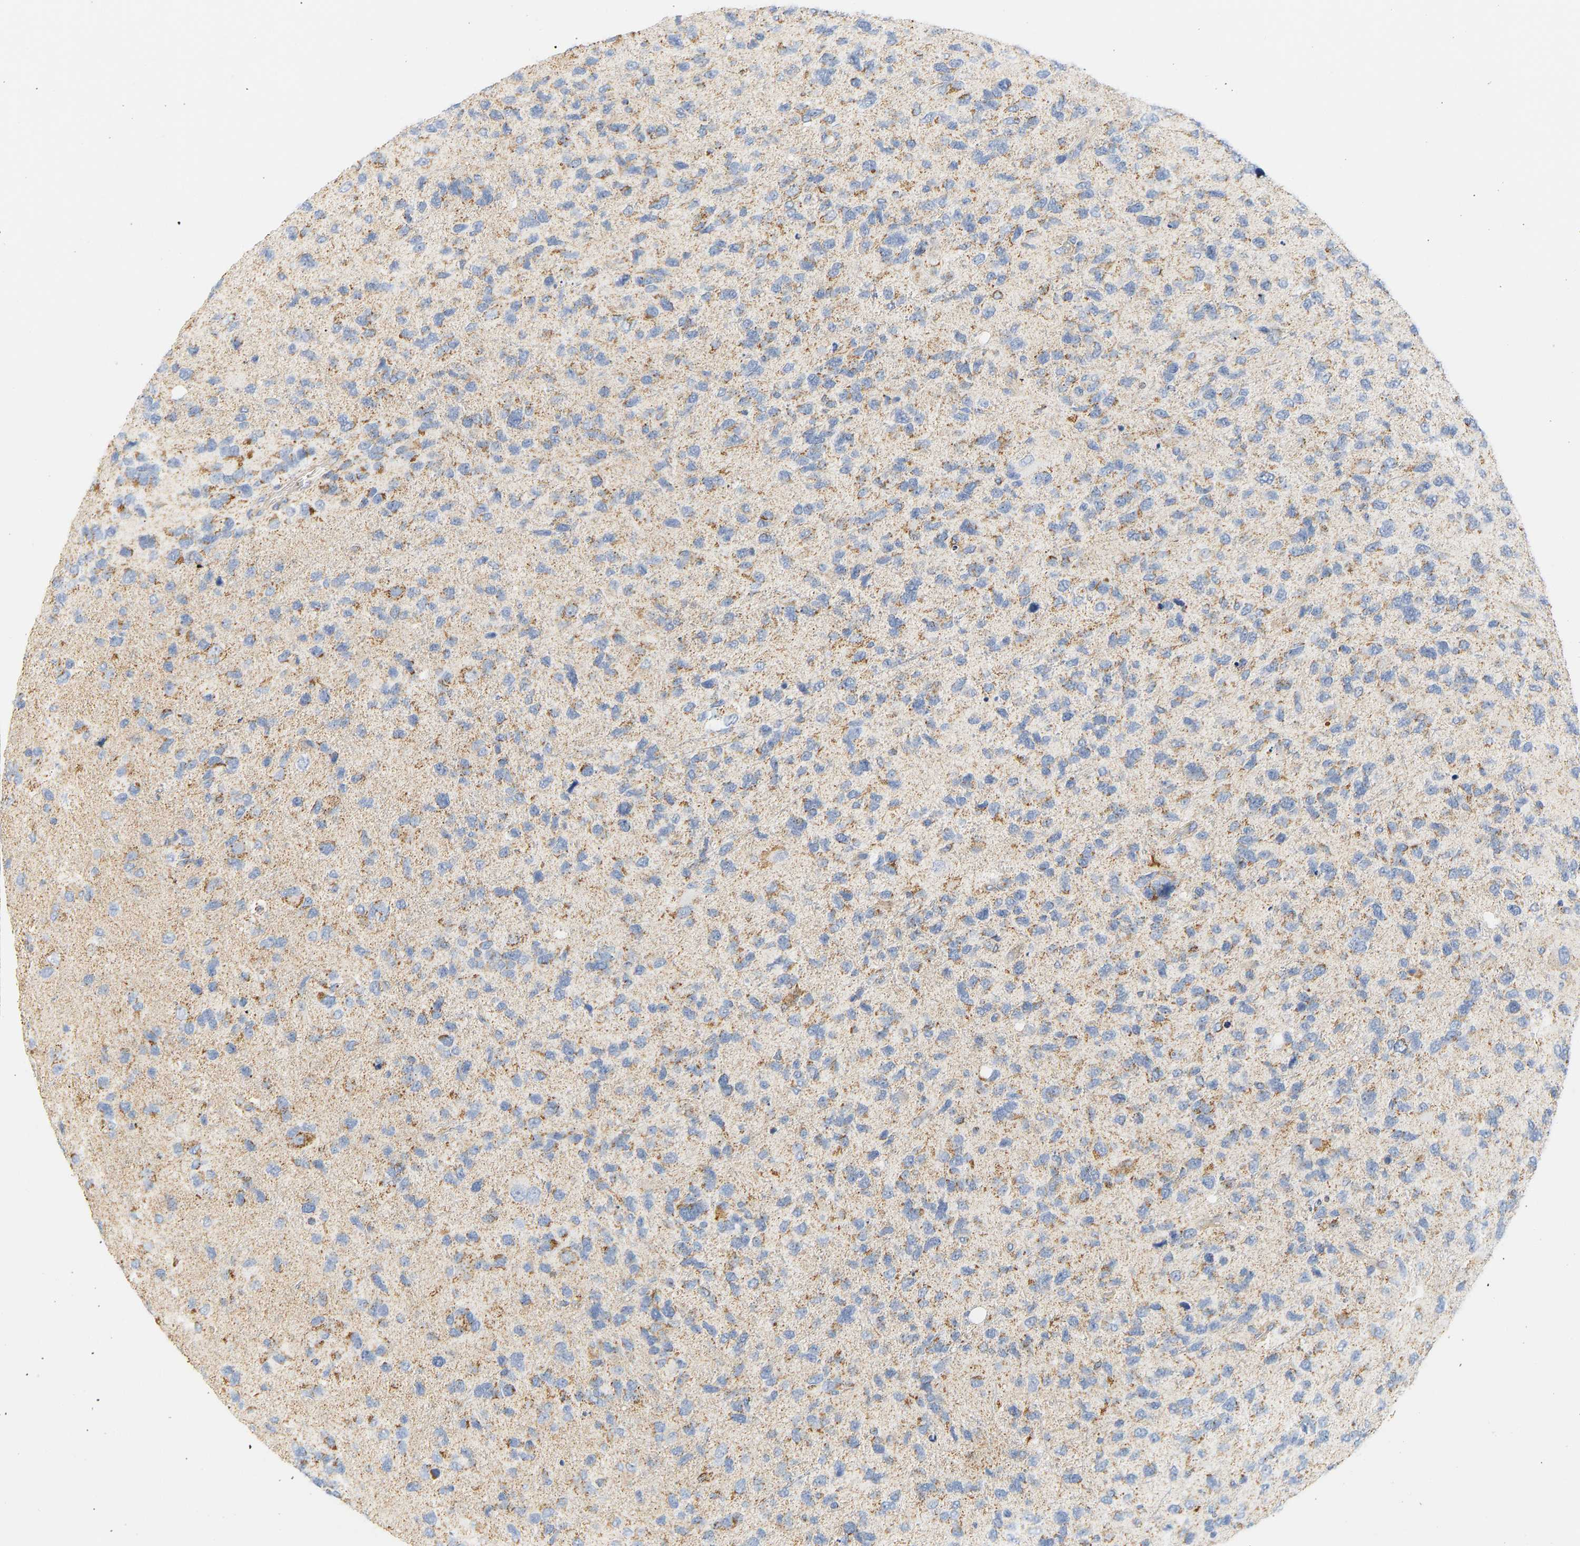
{"staining": {"intensity": "weak", "quantity": "25%-75%", "location": "cytoplasmic/membranous"}, "tissue": "glioma", "cell_type": "Tumor cells", "image_type": "cancer", "snomed": [{"axis": "morphology", "description": "Glioma, malignant, High grade"}, {"axis": "topography", "description": "Brain"}], "caption": "Glioma stained with a protein marker demonstrates weak staining in tumor cells.", "gene": "GRPEL2", "patient": {"sex": "female", "age": 58}}